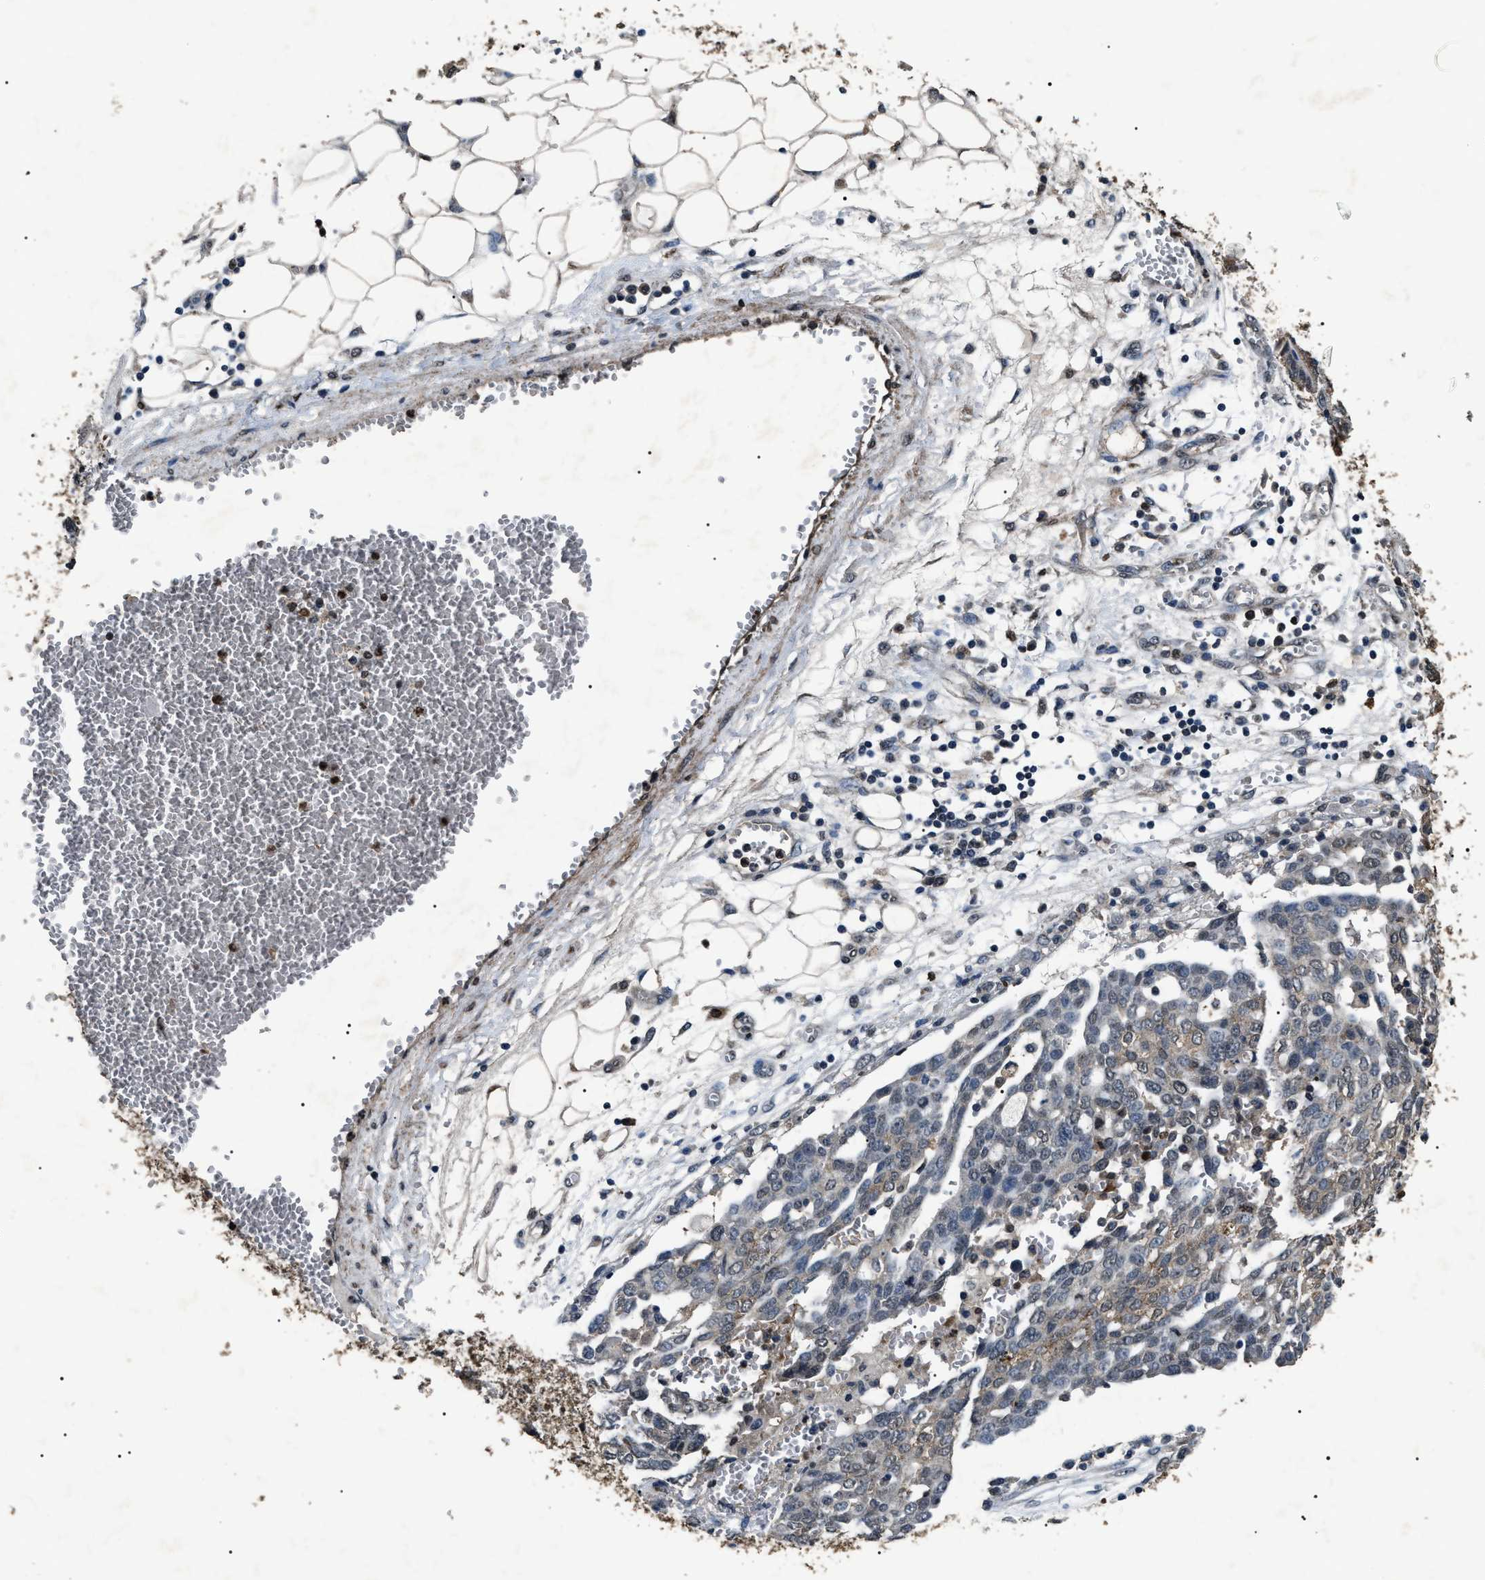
{"staining": {"intensity": "negative", "quantity": "none", "location": "none"}, "tissue": "ovarian cancer", "cell_type": "Tumor cells", "image_type": "cancer", "snomed": [{"axis": "morphology", "description": "Cystadenocarcinoma, serous, NOS"}, {"axis": "topography", "description": "Soft tissue"}, {"axis": "topography", "description": "Ovary"}], "caption": "Immunohistochemistry of serous cystadenocarcinoma (ovarian) reveals no positivity in tumor cells.", "gene": "ANP32E", "patient": {"sex": "female", "age": 57}}